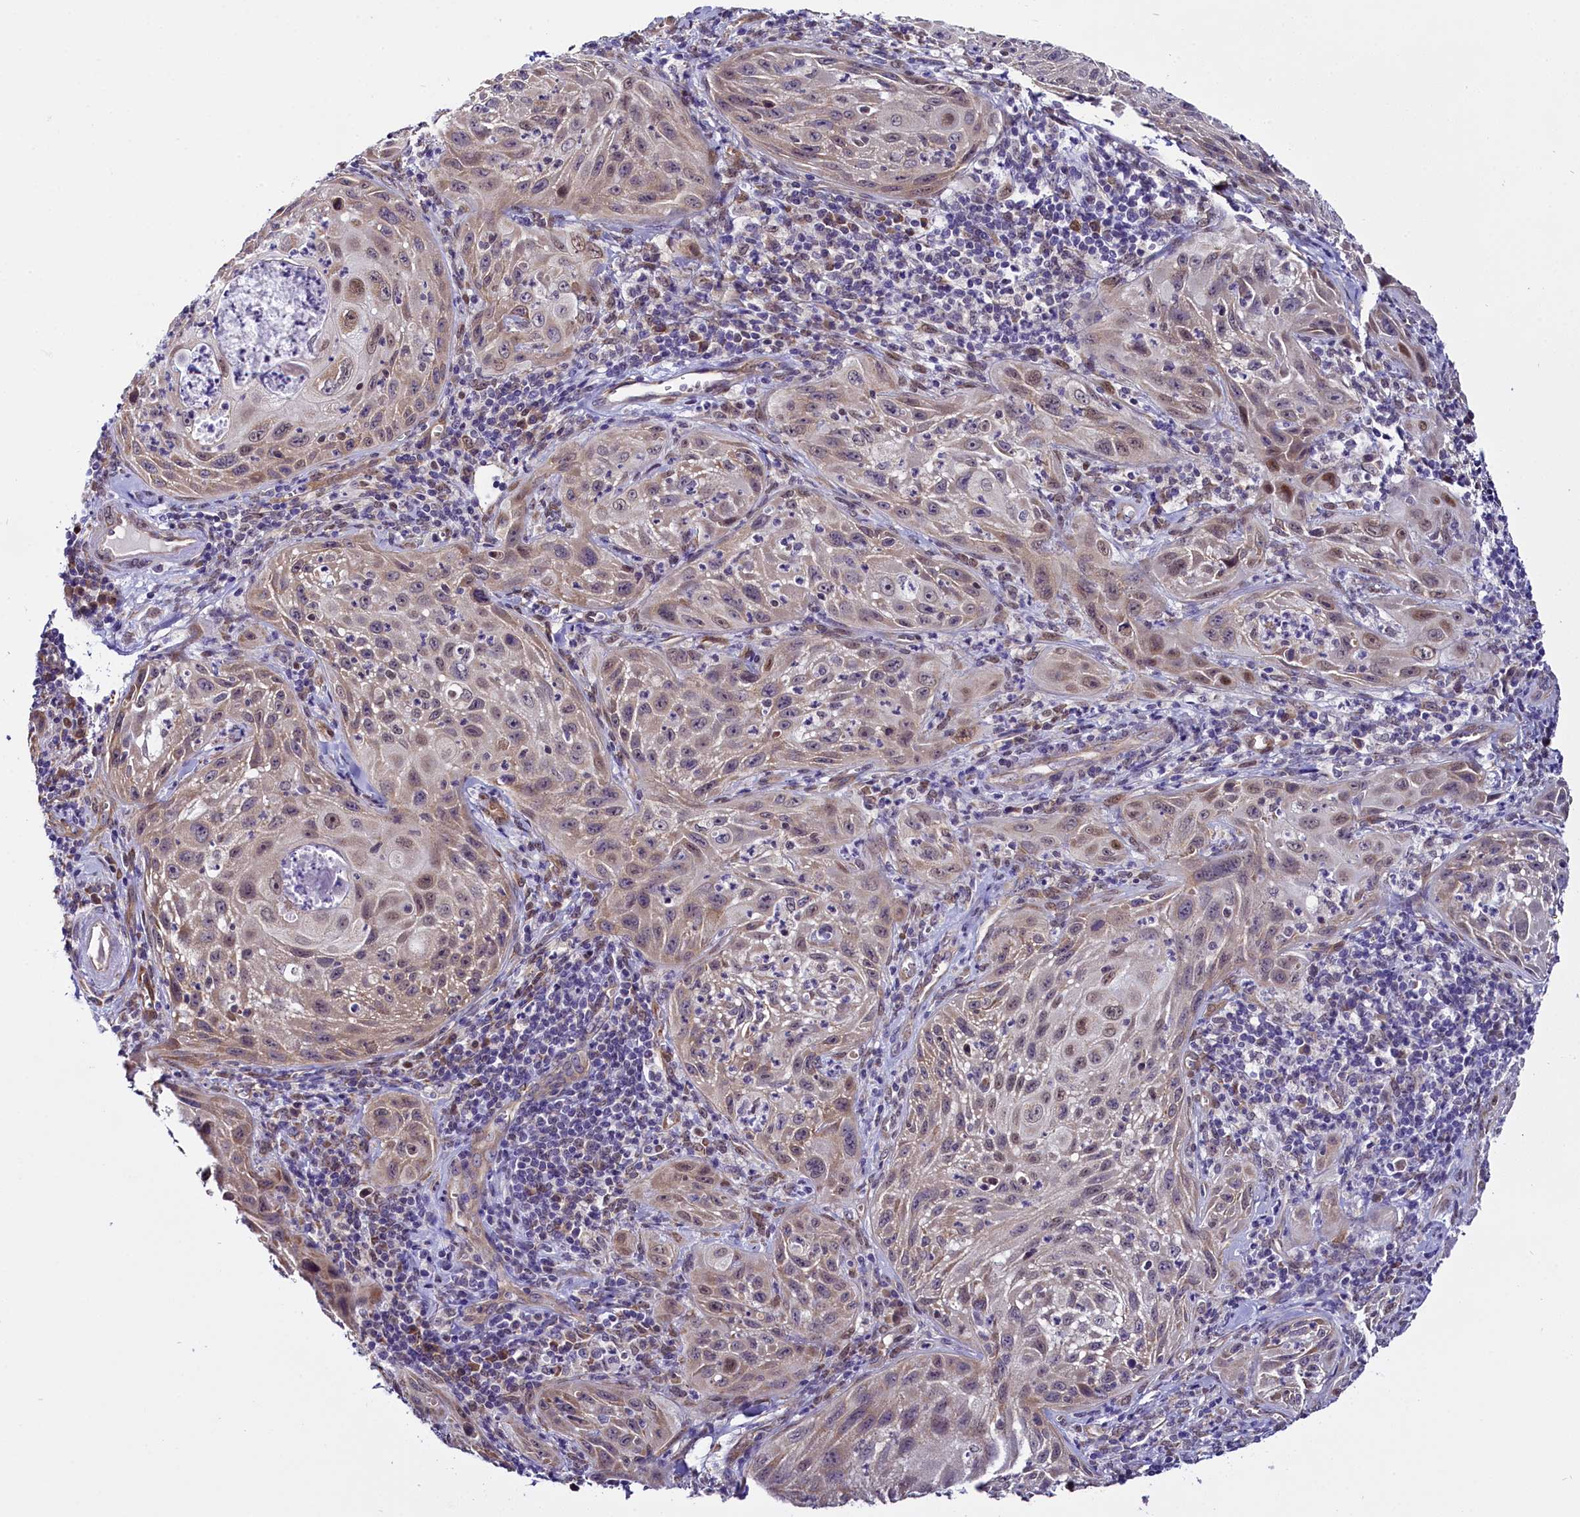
{"staining": {"intensity": "weak", "quantity": "25%-75%", "location": "cytoplasmic/membranous"}, "tissue": "cervical cancer", "cell_type": "Tumor cells", "image_type": "cancer", "snomed": [{"axis": "morphology", "description": "Squamous cell carcinoma, NOS"}, {"axis": "topography", "description": "Cervix"}], "caption": "Weak cytoplasmic/membranous protein staining is appreciated in approximately 25%-75% of tumor cells in cervical squamous cell carcinoma.", "gene": "UACA", "patient": {"sex": "female", "age": 42}}